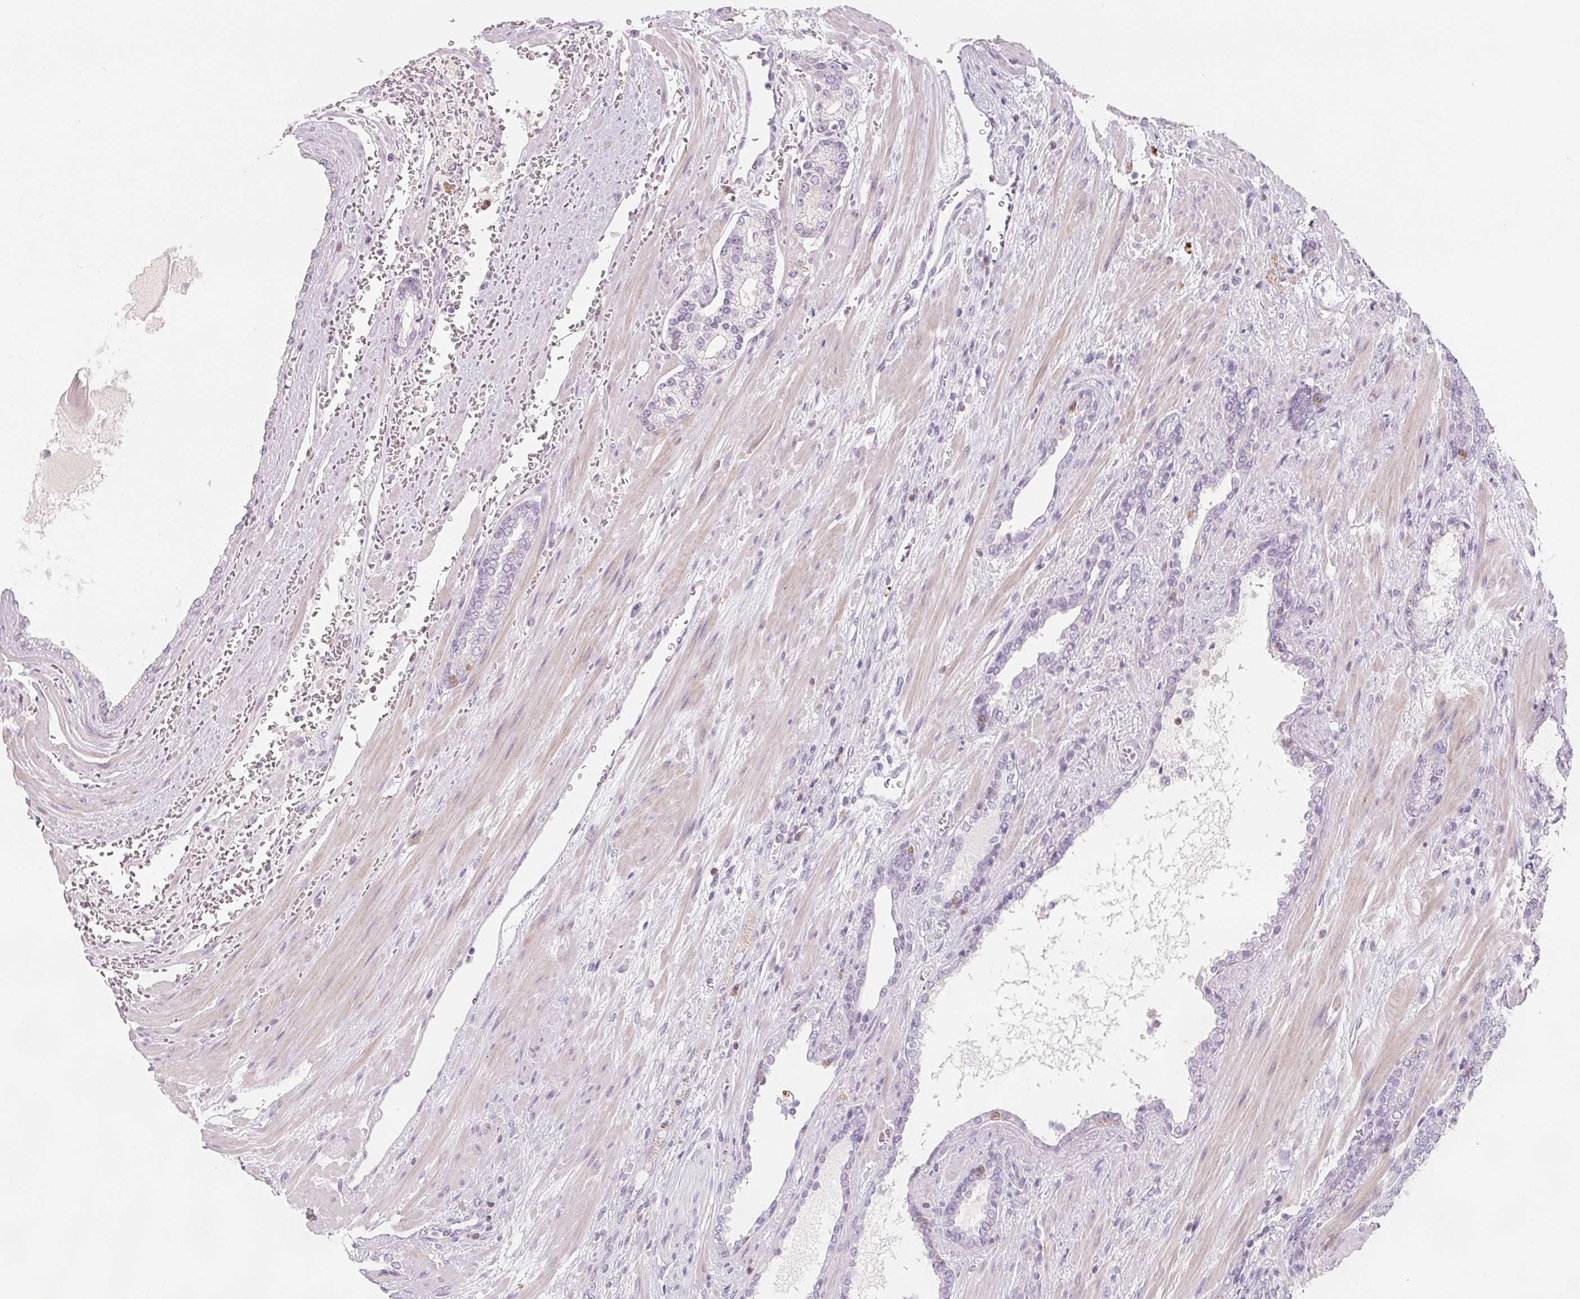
{"staining": {"intensity": "negative", "quantity": "none", "location": "none"}, "tissue": "prostate cancer", "cell_type": "Tumor cells", "image_type": "cancer", "snomed": [{"axis": "morphology", "description": "Adenocarcinoma, High grade"}, {"axis": "topography", "description": "Prostate"}], "caption": "Immunohistochemical staining of human high-grade adenocarcinoma (prostate) reveals no significant positivity in tumor cells.", "gene": "CD69", "patient": {"sex": "male", "age": 64}}